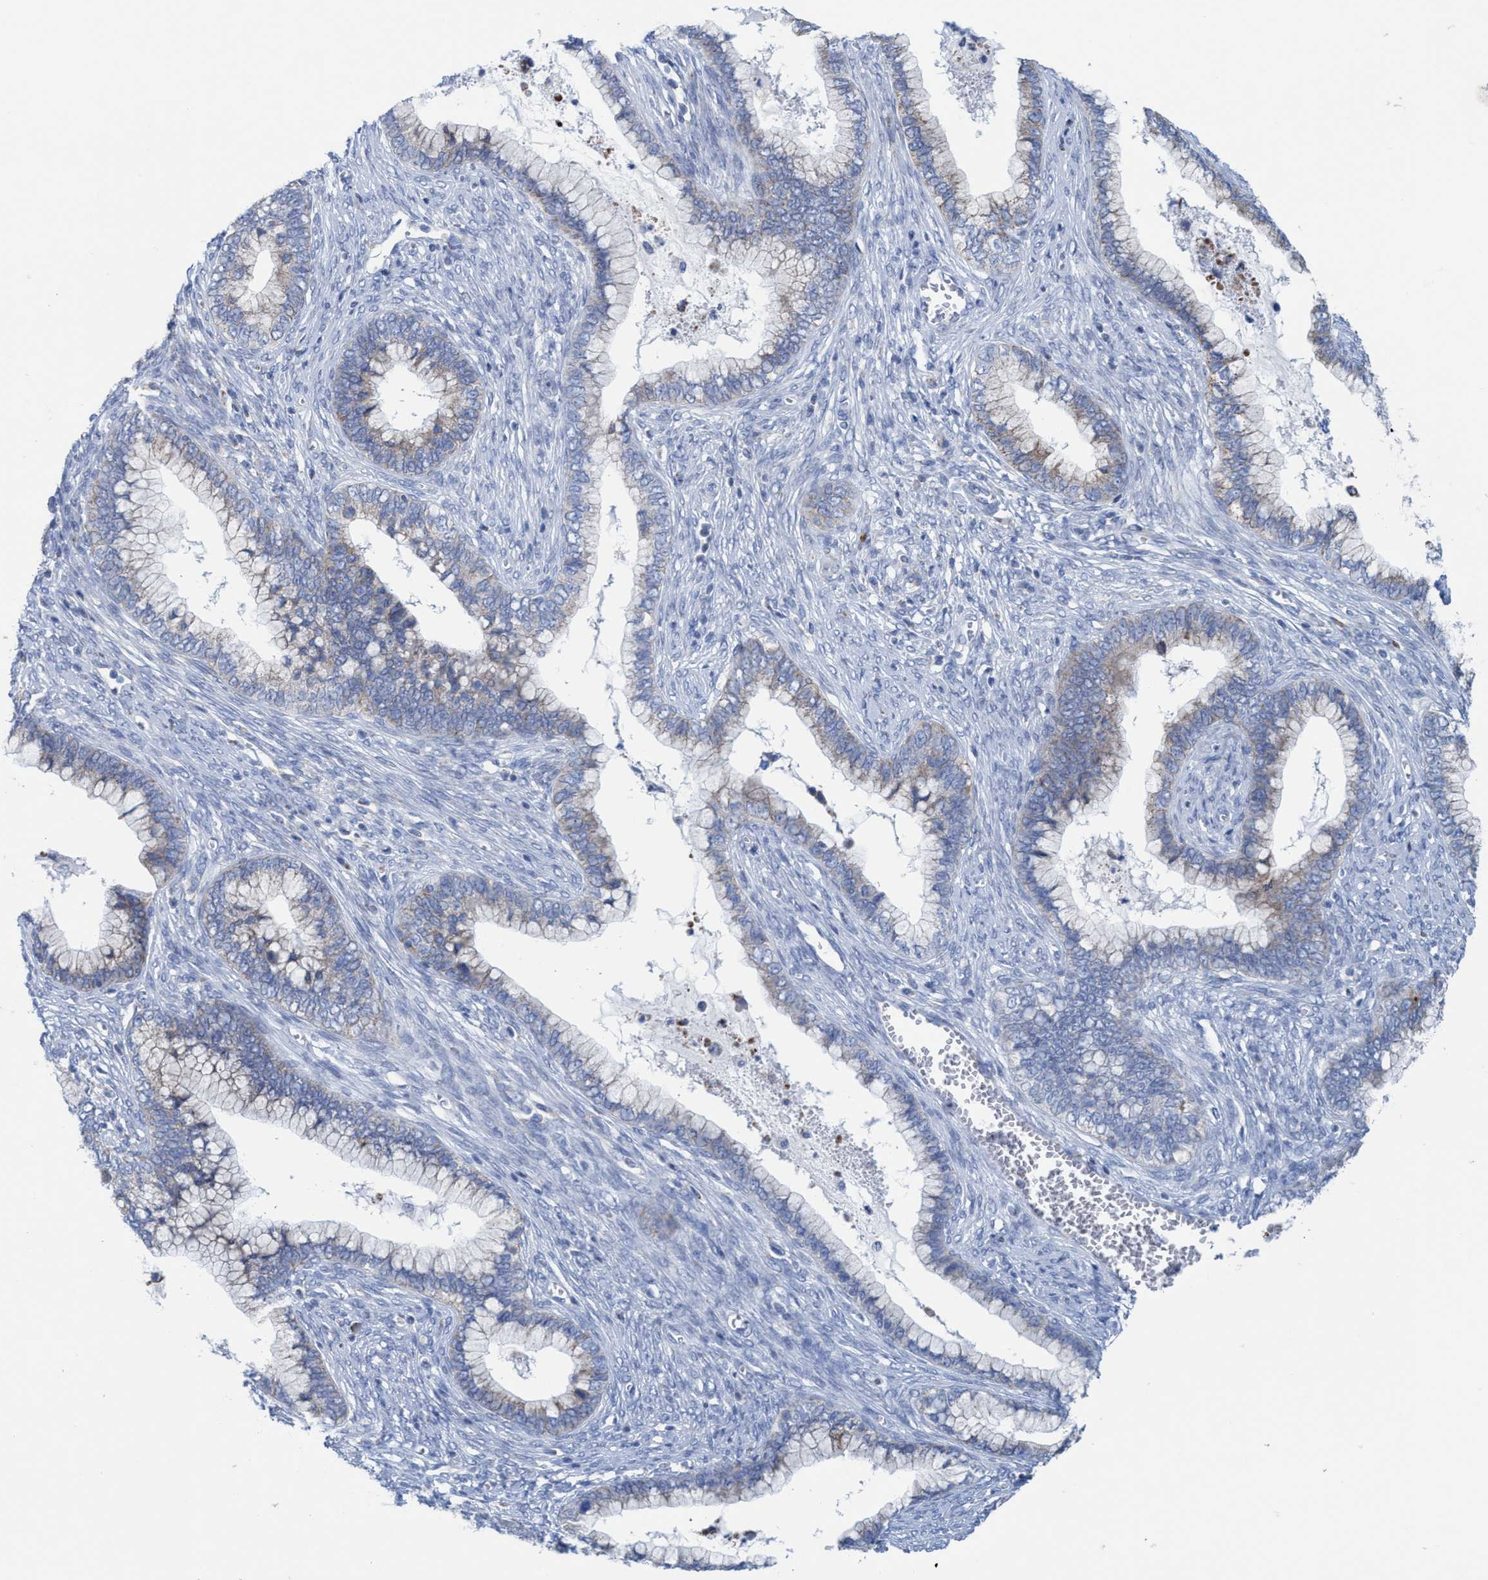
{"staining": {"intensity": "weak", "quantity": "<25%", "location": "cytoplasmic/membranous"}, "tissue": "cervical cancer", "cell_type": "Tumor cells", "image_type": "cancer", "snomed": [{"axis": "morphology", "description": "Adenocarcinoma, NOS"}, {"axis": "topography", "description": "Cervix"}], "caption": "Immunohistochemistry (IHC) of adenocarcinoma (cervical) exhibits no staining in tumor cells. (Stains: DAB (3,3'-diaminobenzidine) immunohistochemistry (IHC) with hematoxylin counter stain, Microscopy: brightfield microscopy at high magnification).", "gene": "GGA3", "patient": {"sex": "female", "age": 44}}